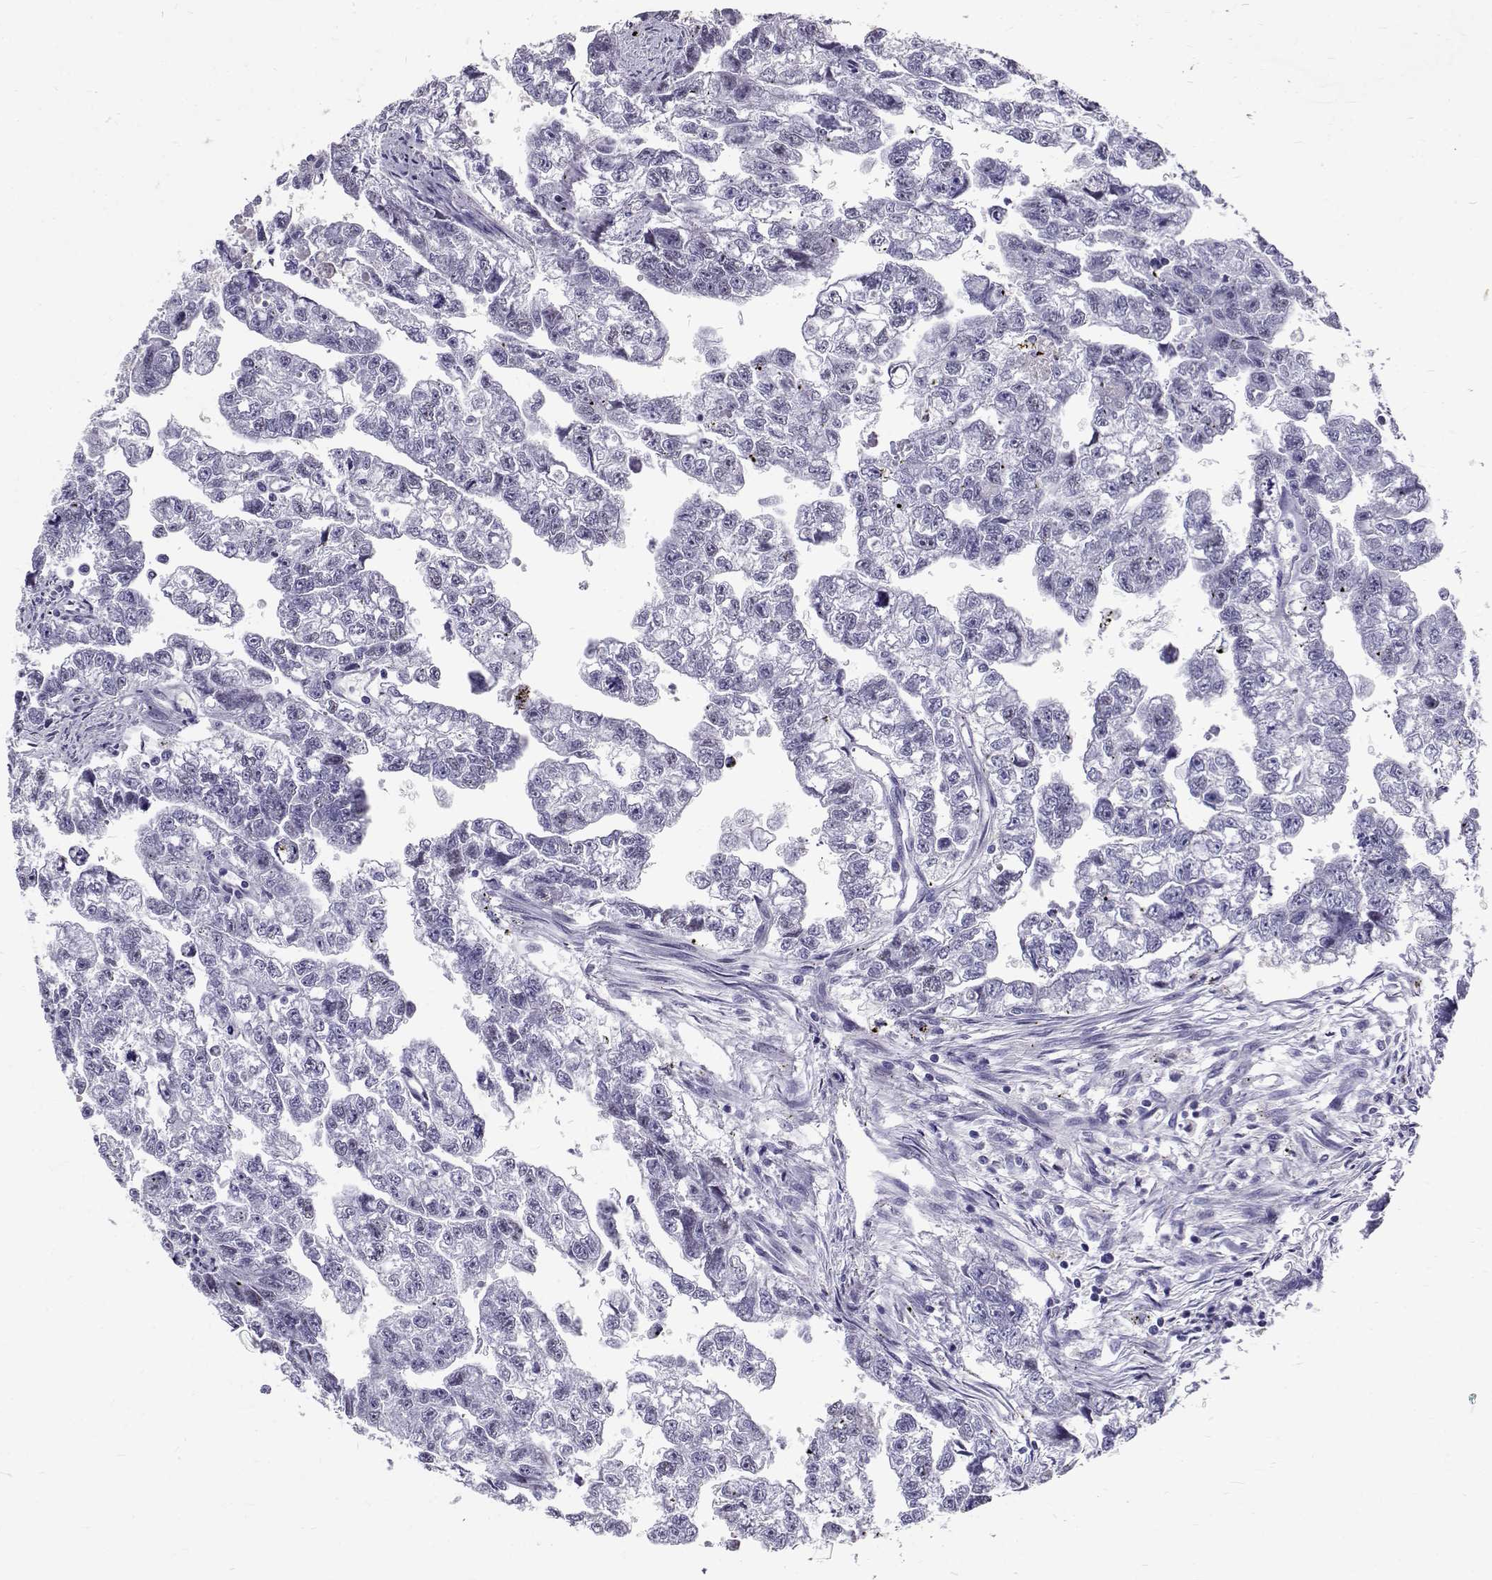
{"staining": {"intensity": "negative", "quantity": "none", "location": "none"}, "tissue": "testis cancer", "cell_type": "Tumor cells", "image_type": "cancer", "snomed": [{"axis": "morphology", "description": "Carcinoma, Embryonal, NOS"}, {"axis": "morphology", "description": "Teratoma, malignant, NOS"}, {"axis": "topography", "description": "Testis"}], "caption": "Immunohistochemistry image of testis cancer stained for a protein (brown), which exhibits no staining in tumor cells.", "gene": "IGSF1", "patient": {"sex": "male", "age": 44}}